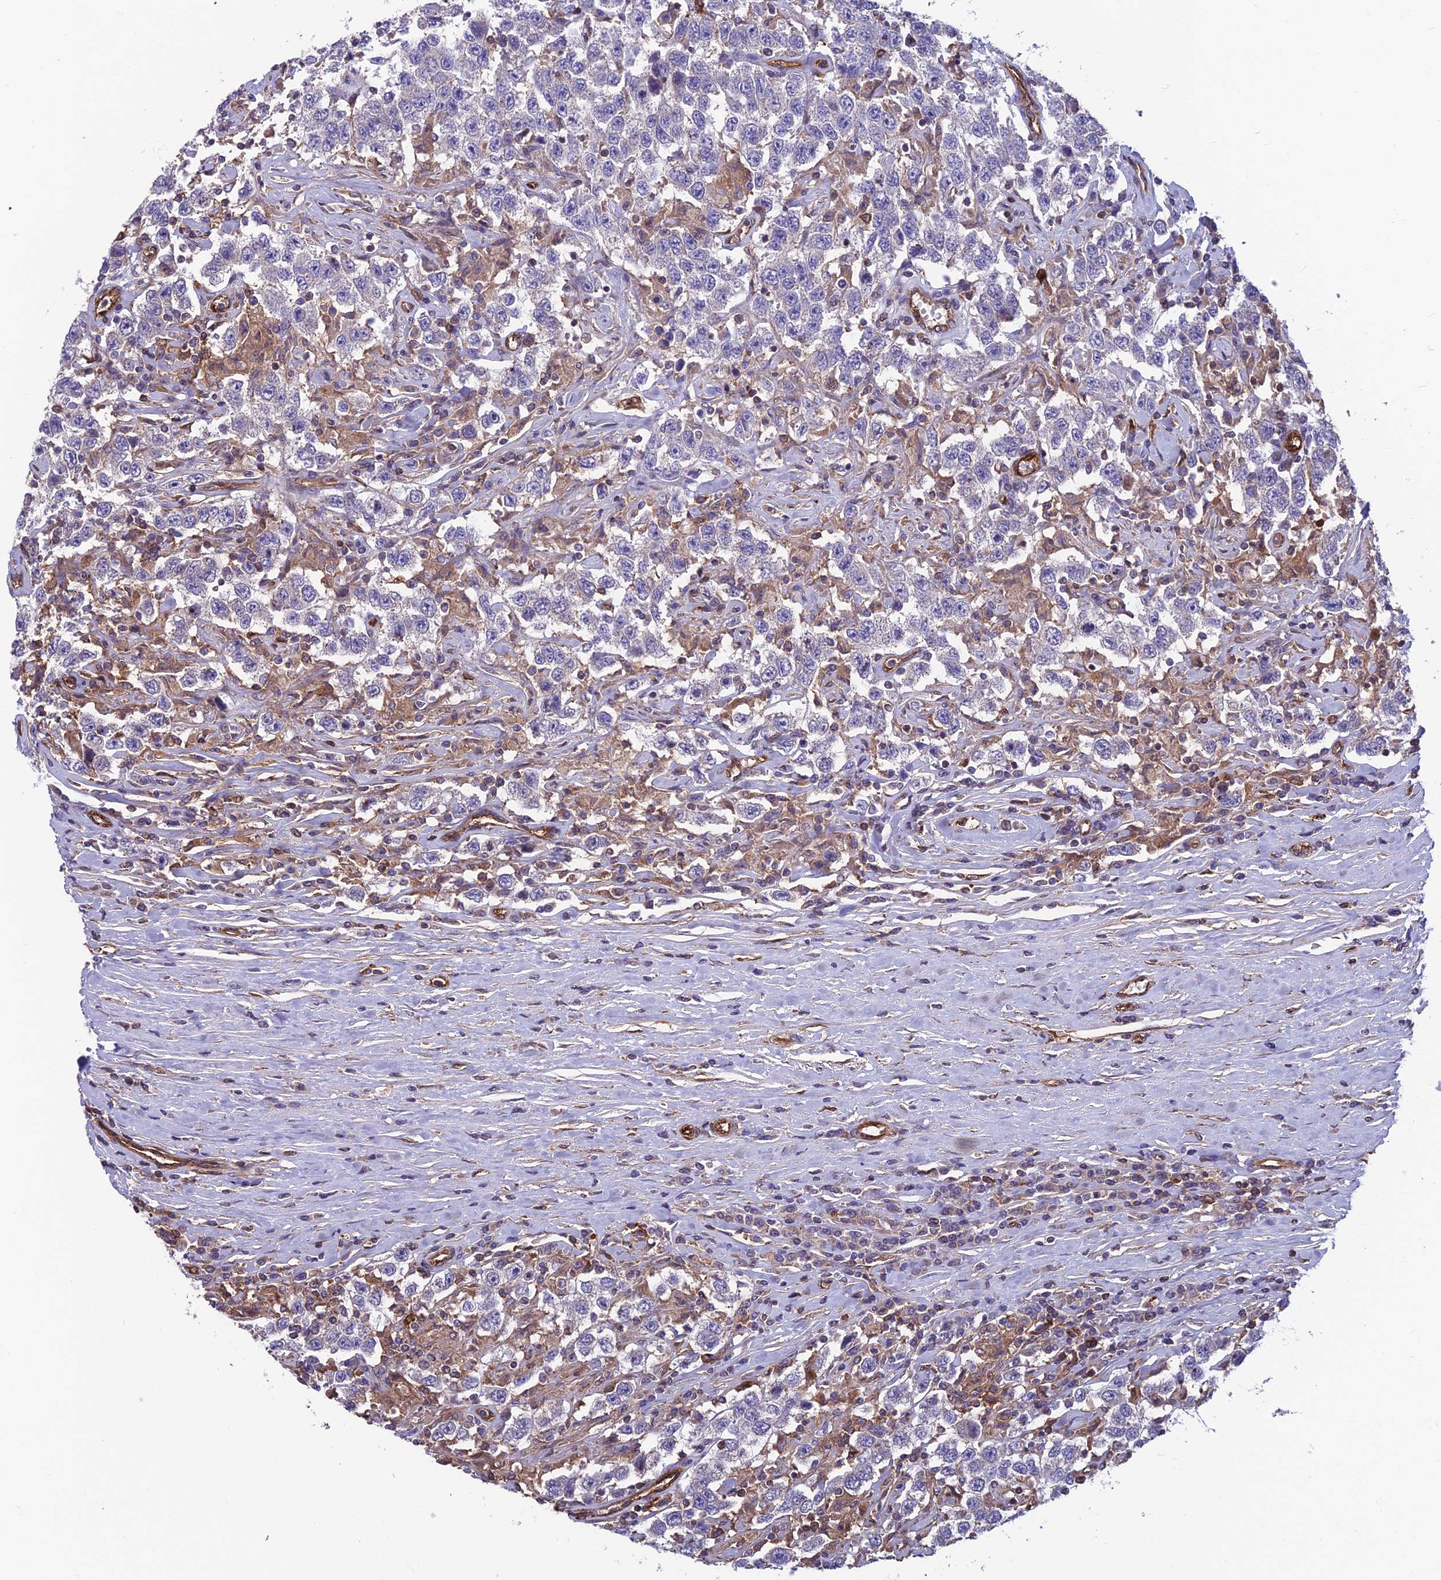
{"staining": {"intensity": "negative", "quantity": "none", "location": "none"}, "tissue": "testis cancer", "cell_type": "Tumor cells", "image_type": "cancer", "snomed": [{"axis": "morphology", "description": "Seminoma, NOS"}, {"axis": "topography", "description": "Testis"}], "caption": "IHC image of human testis seminoma stained for a protein (brown), which reveals no positivity in tumor cells.", "gene": "RTN4RL1", "patient": {"sex": "male", "age": 41}}